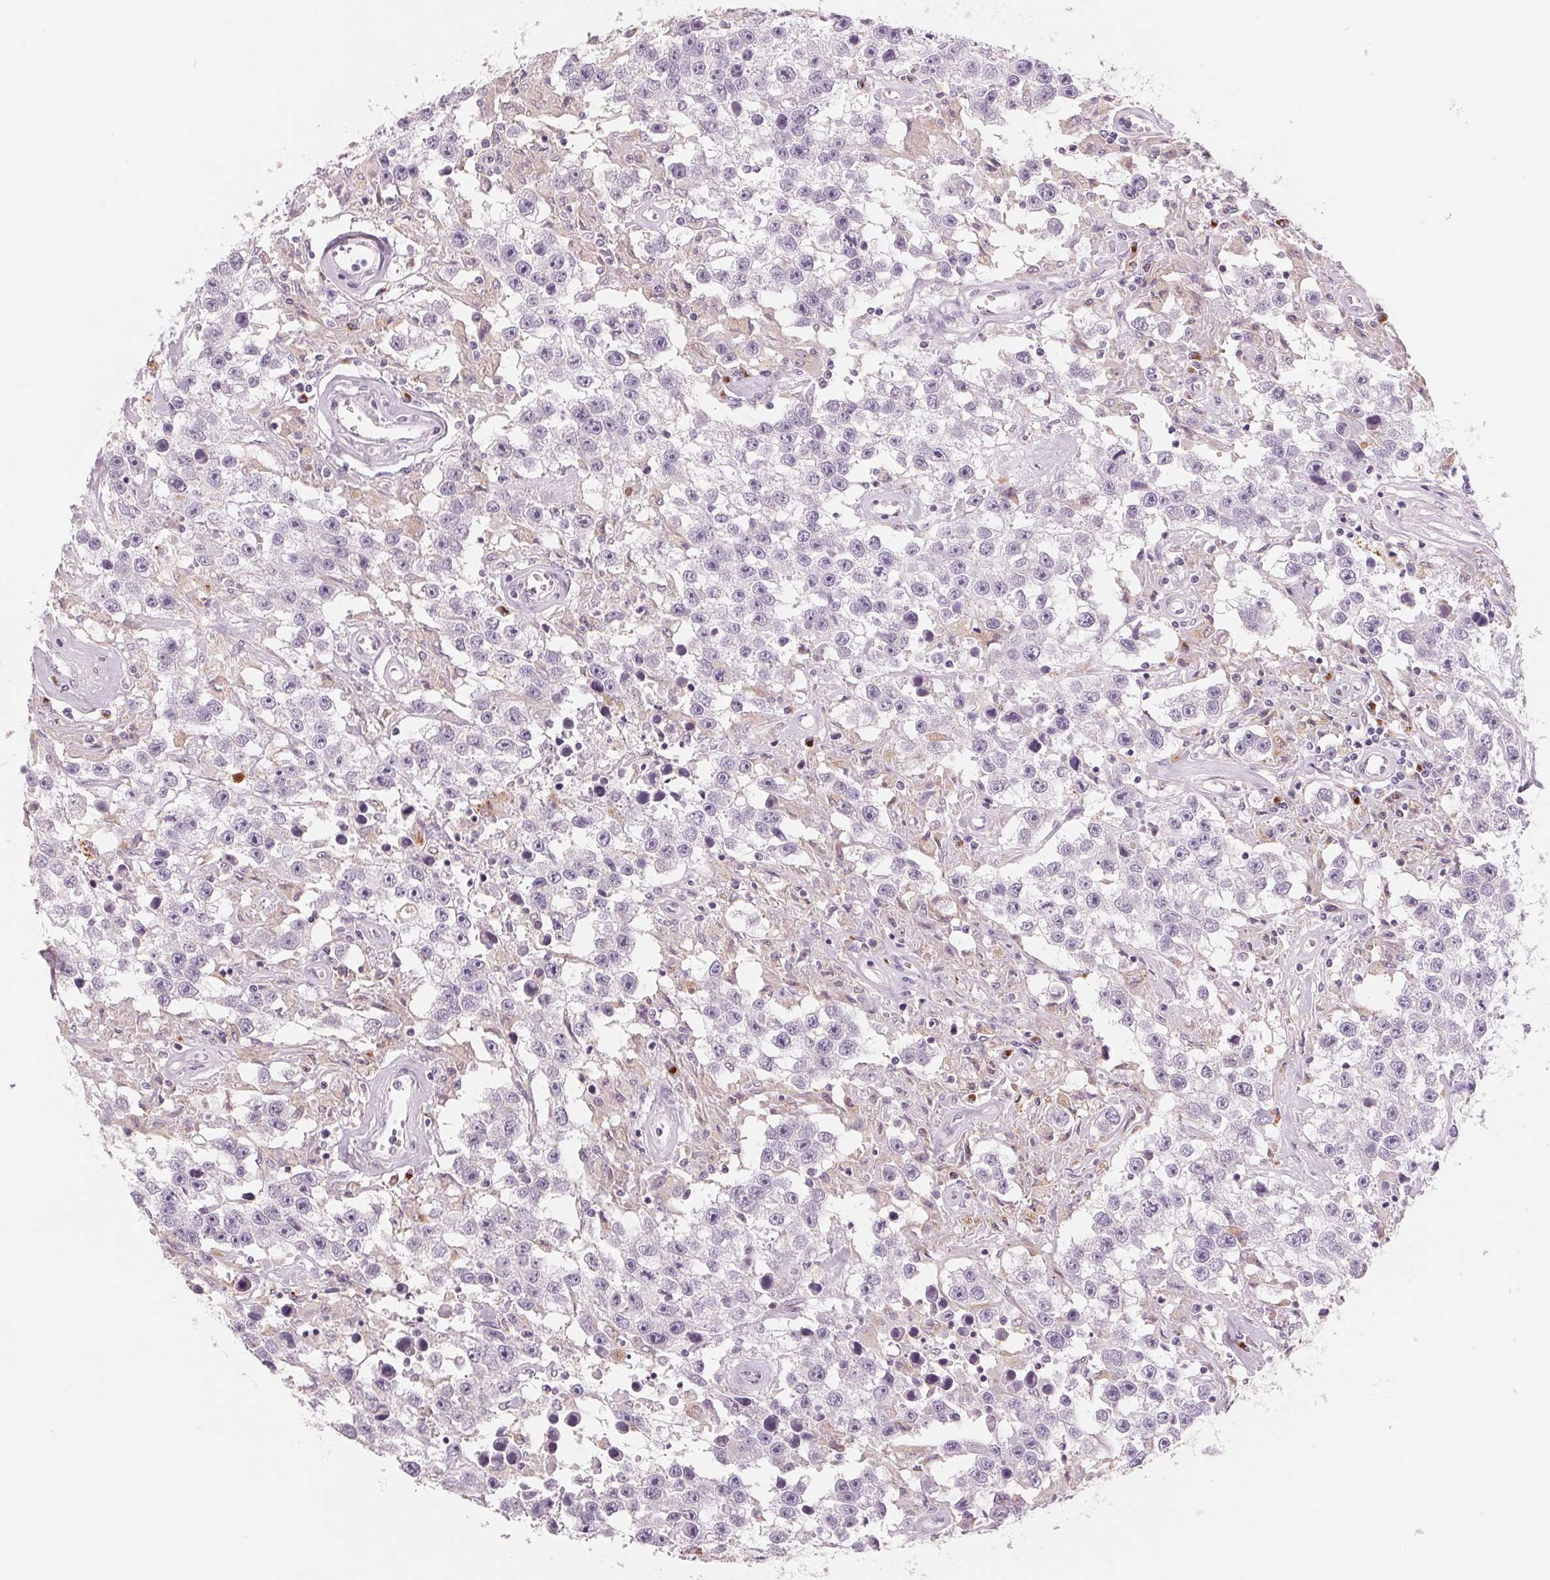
{"staining": {"intensity": "negative", "quantity": "none", "location": "none"}, "tissue": "testis cancer", "cell_type": "Tumor cells", "image_type": "cancer", "snomed": [{"axis": "morphology", "description": "Seminoma, NOS"}, {"axis": "topography", "description": "Testis"}], "caption": "Tumor cells show no significant protein staining in testis cancer (seminoma). (DAB immunohistochemistry (IHC) visualized using brightfield microscopy, high magnification).", "gene": "IL9R", "patient": {"sex": "male", "age": 43}}